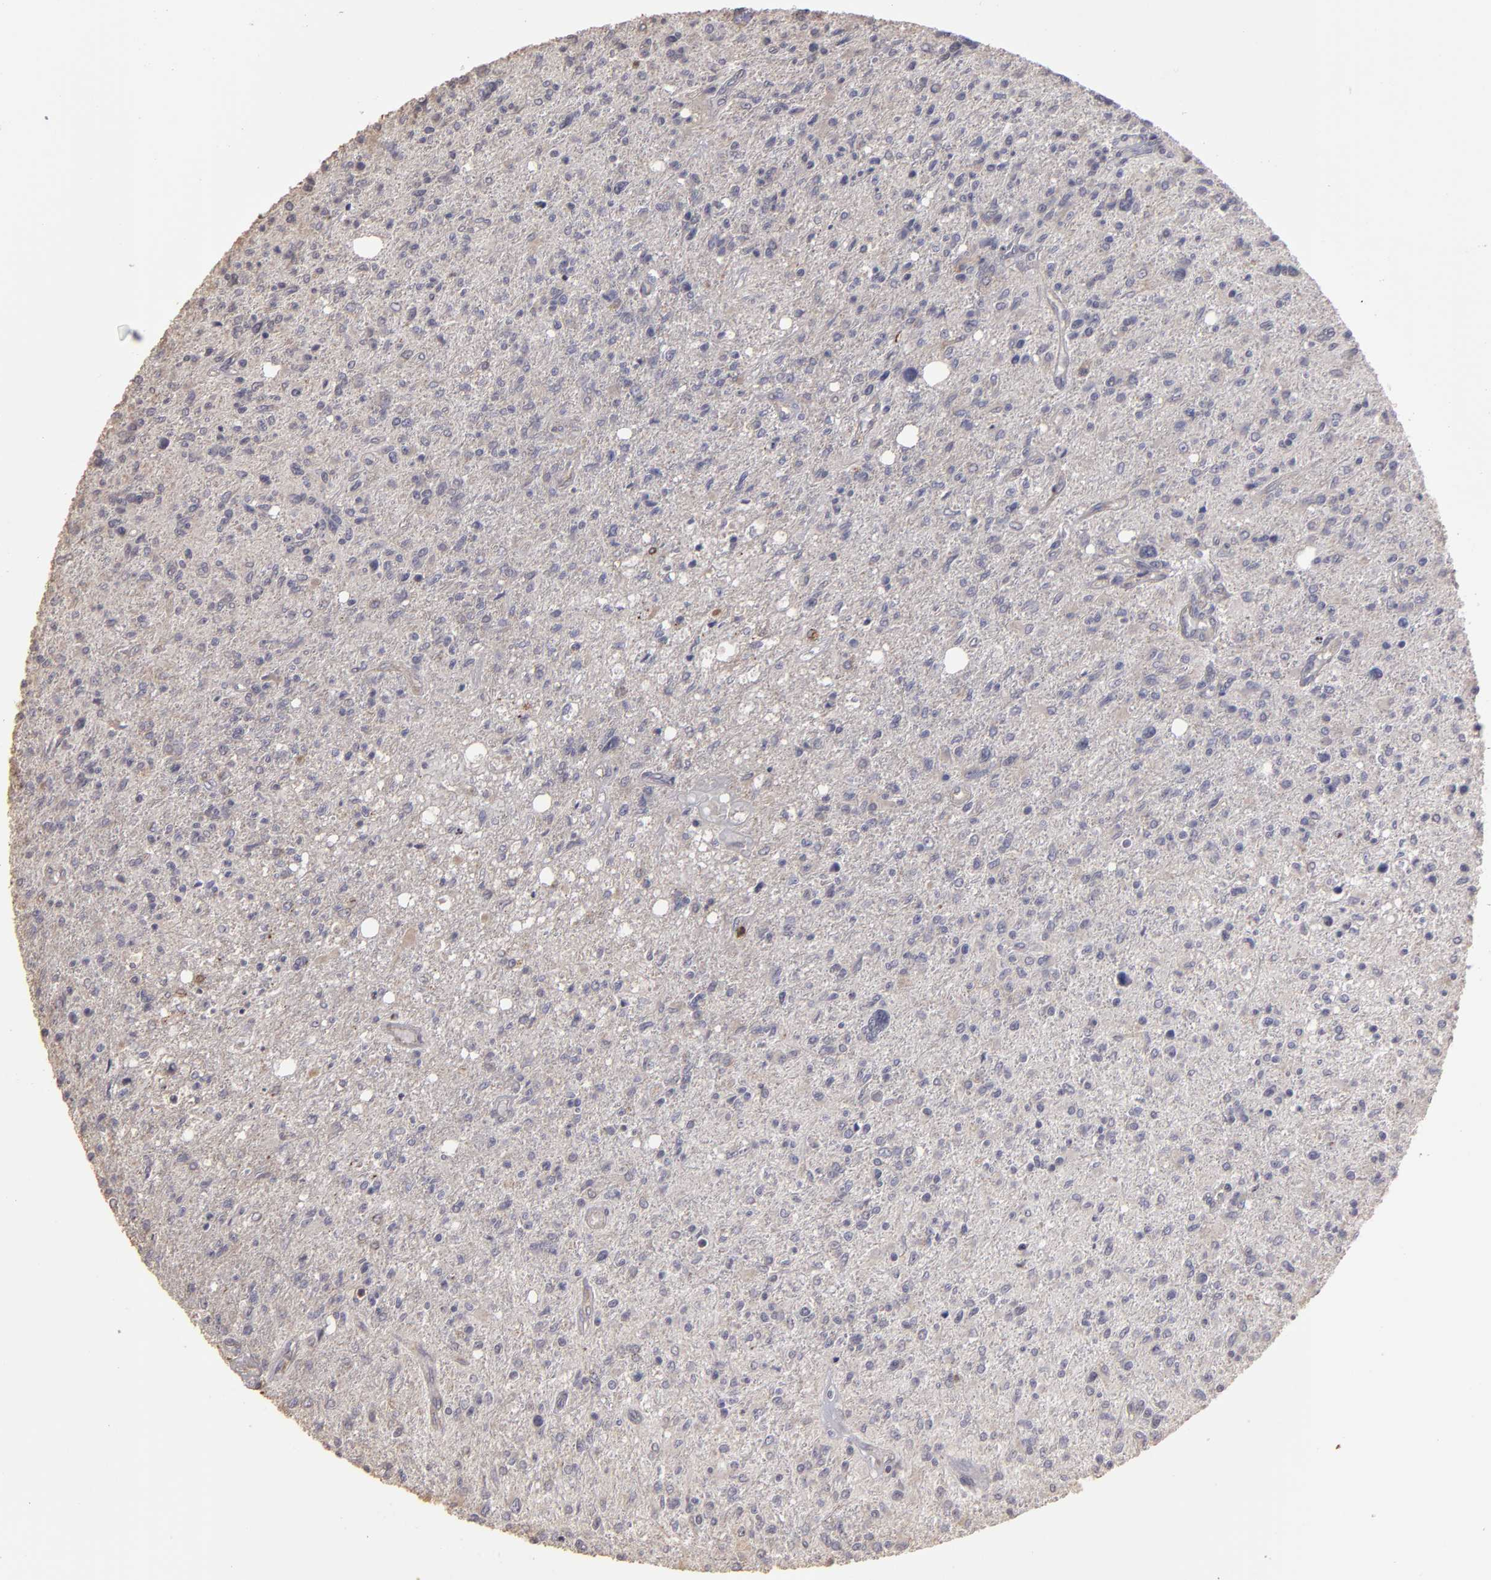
{"staining": {"intensity": "negative", "quantity": "none", "location": "none"}, "tissue": "glioma", "cell_type": "Tumor cells", "image_type": "cancer", "snomed": [{"axis": "morphology", "description": "Glioma, malignant, High grade"}, {"axis": "topography", "description": "Cerebral cortex"}], "caption": "IHC of human malignant glioma (high-grade) demonstrates no expression in tumor cells.", "gene": "CD55", "patient": {"sex": "male", "age": 76}}